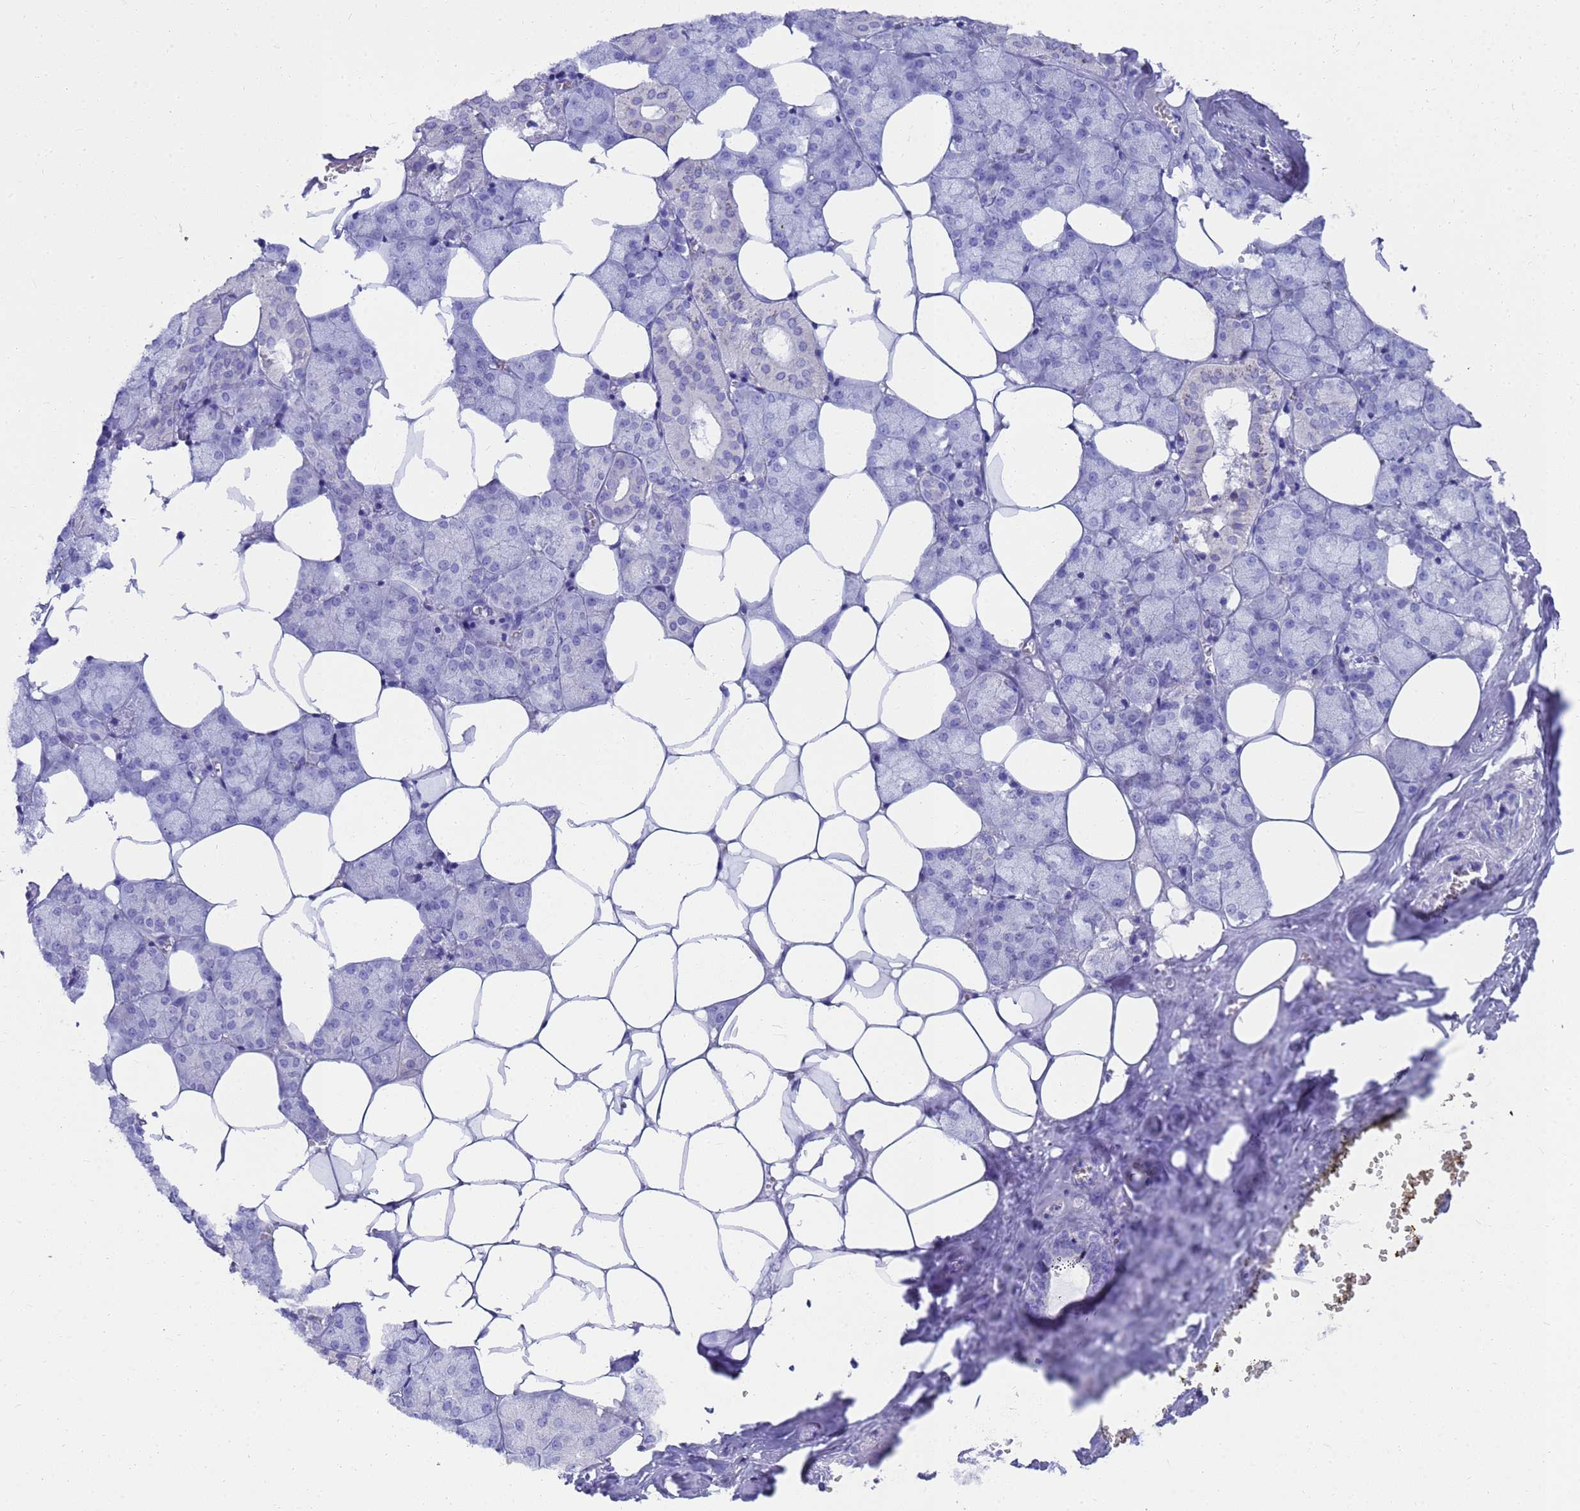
{"staining": {"intensity": "negative", "quantity": "none", "location": "none"}, "tissue": "salivary gland", "cell_type": "Glandular cells", "image_type": "normal", "snomed": [{"axis": "morphology", "description": "Normal tissue, NOS"}, {"axis": "topography", "description": "Salivary gland"}], "caption": "DAB (3,3'-diaminobenzidine) immunohistochemical staining of benign human salivary gland displays no significant positivity in glandular cells.", "gene": "MS4A13", "patient": {"sex": "male", "age": 62}}